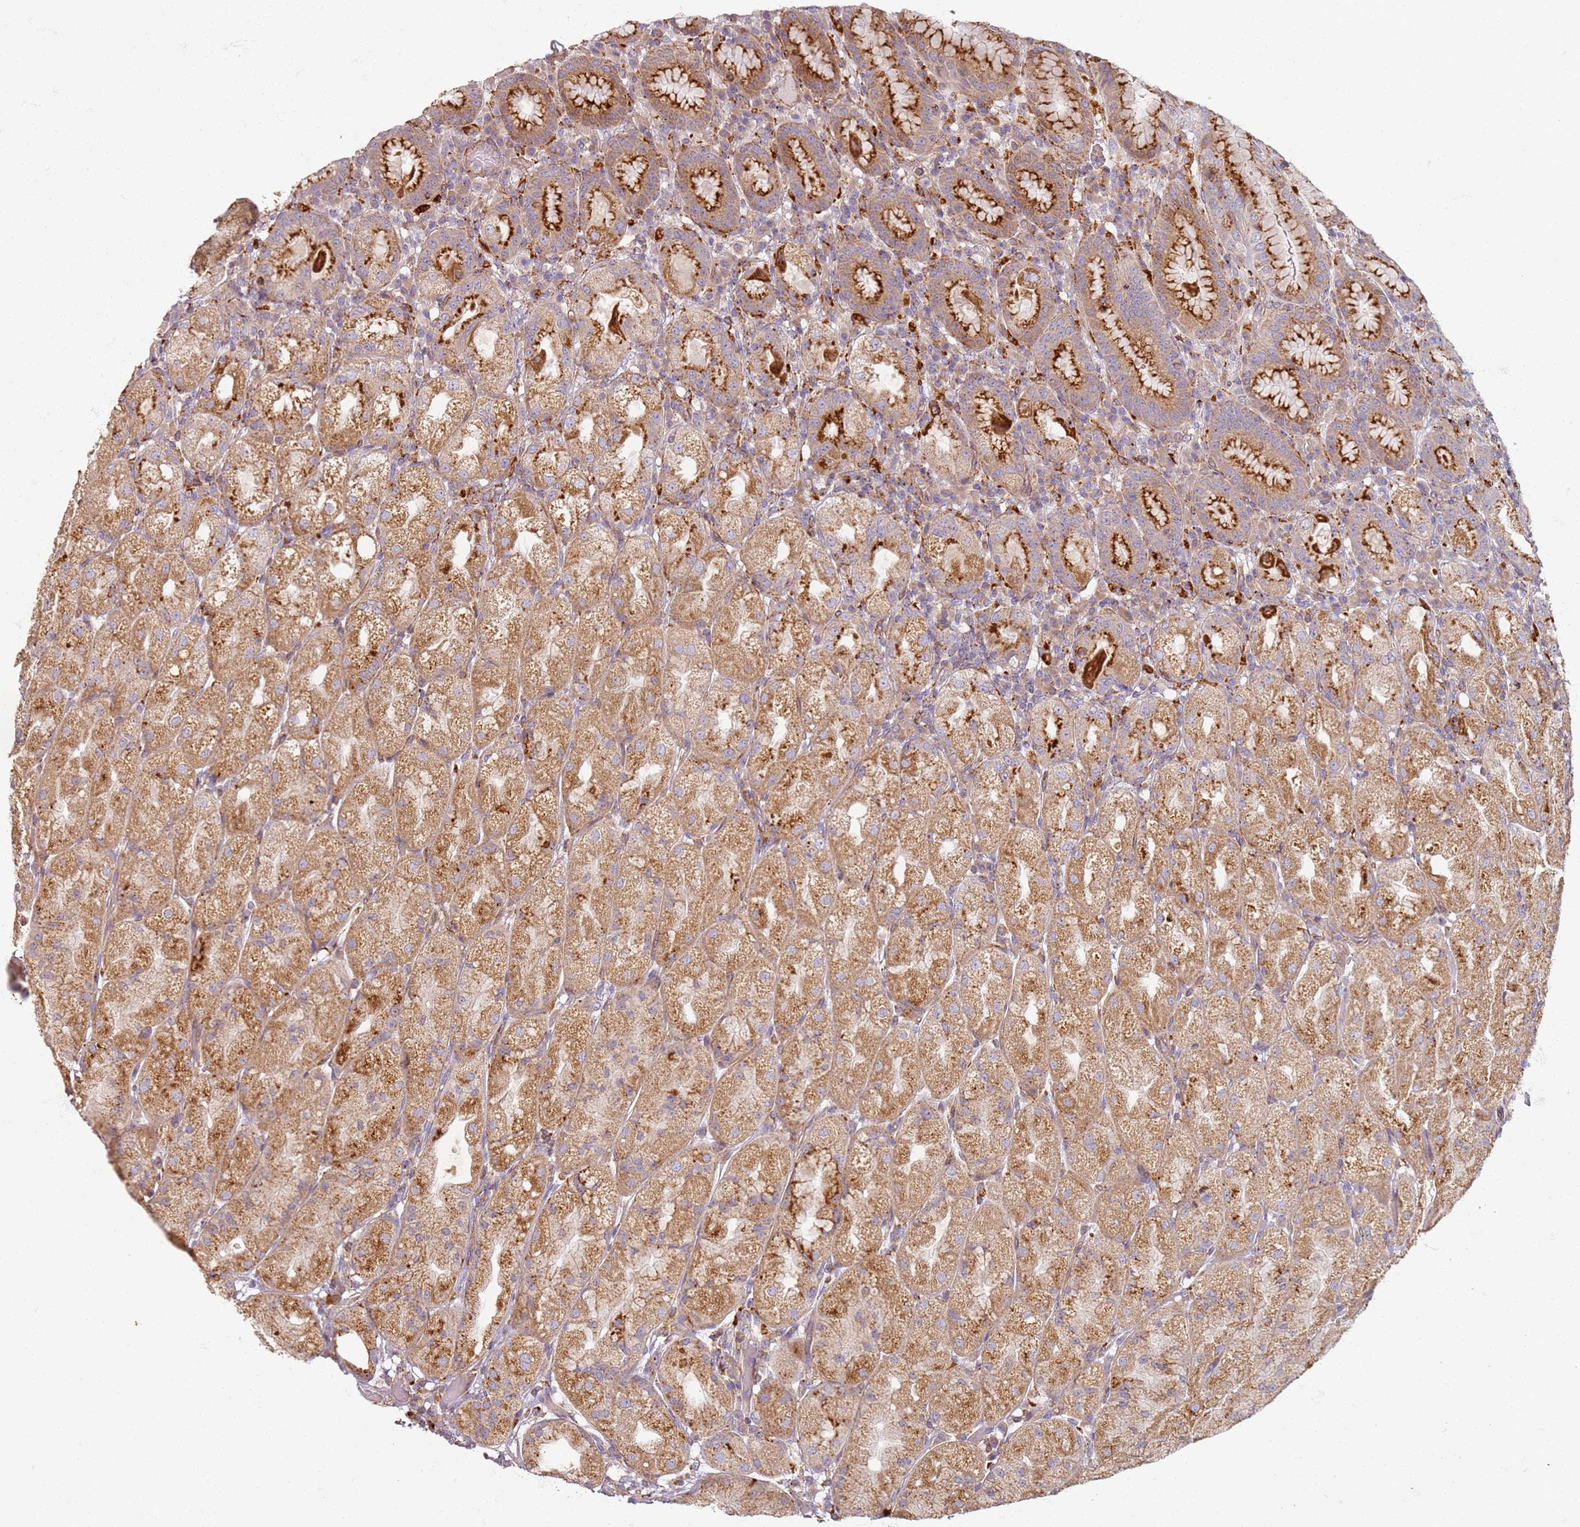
{"staining": {"intensity": "moderate", "quantity": ">75%", "location": "cytoplasmic/membranous"}, "tissue": "stomach", "cell_type": "Glandular cells", "image_type": "normal", "snomed": [{"axis": "morphology", "description": "Normal tissue, NOS"}, {"axis": "topography", "description": "Stomach, upper"}], "caption": "This photomicrograph shows benign stomach stained with immunohistochemistry (IHC) to label a protein in brown. The cytoplasmic/membranous of glandular cells show moderate positivity for the protein. Nuclei are counter-stained blue.", "gene": "PROKR2", "patient": {"sex": "male", "age": 52}}